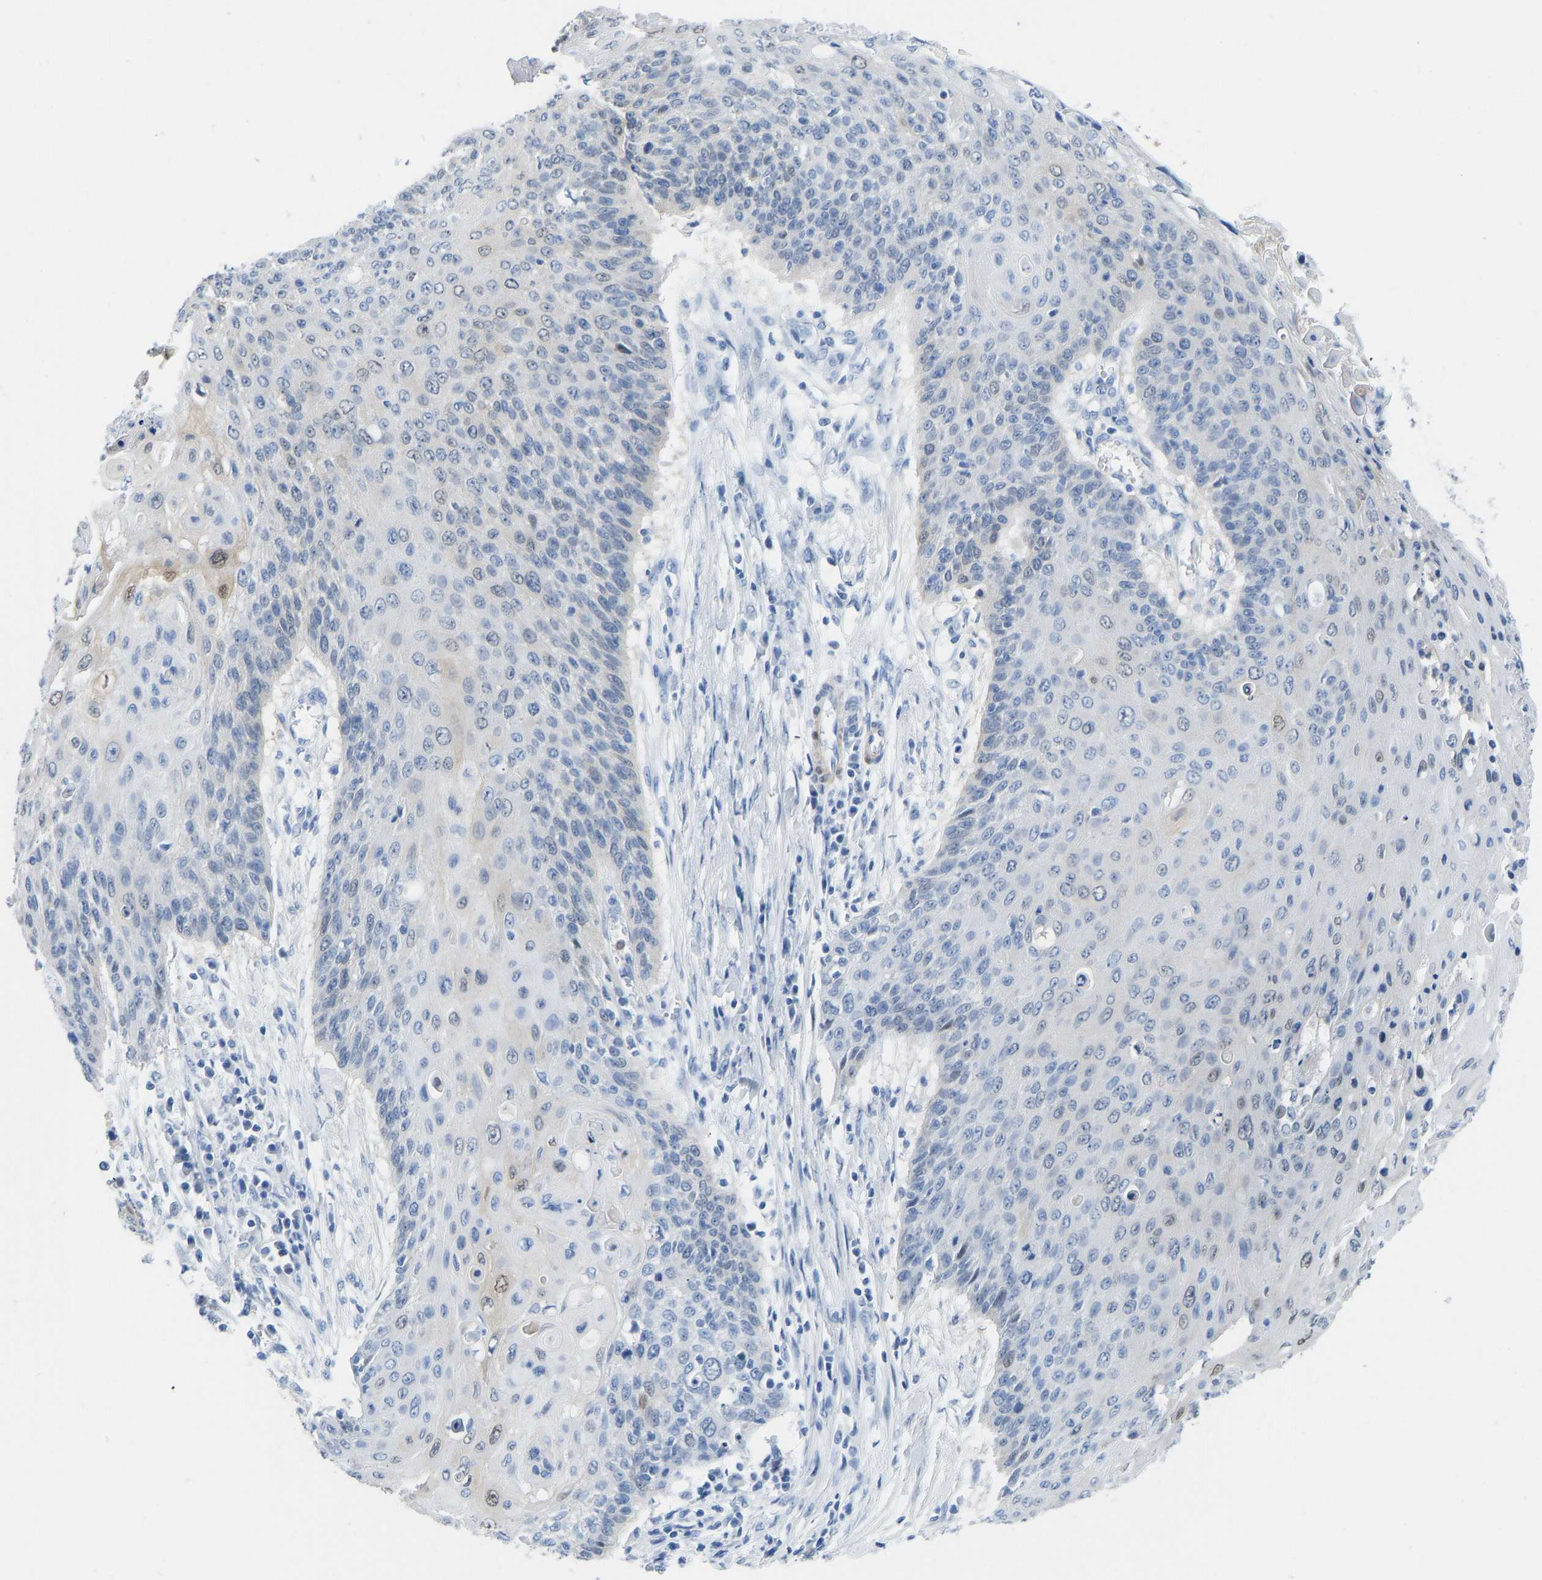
{"staining": {"intensity": "negative", "quantity": "none", "location": "none"}, "tissue": "cervical cancer", "cell_type": "Tumor cells", "image_type": "cancer", "snomed": [{"axis": "morphology", "description": "Squamous cell carcinoma, NOS"}, {"axis": "topography", "description": "Cervix"}], "caption": "Cervical squamous cell carcinoma stained for a protein using immunohistochemistry (IHC) shows no positivity tumor cells.", "gene": "NKAIN3", "patient": {"sex": "female", "age": 39}}